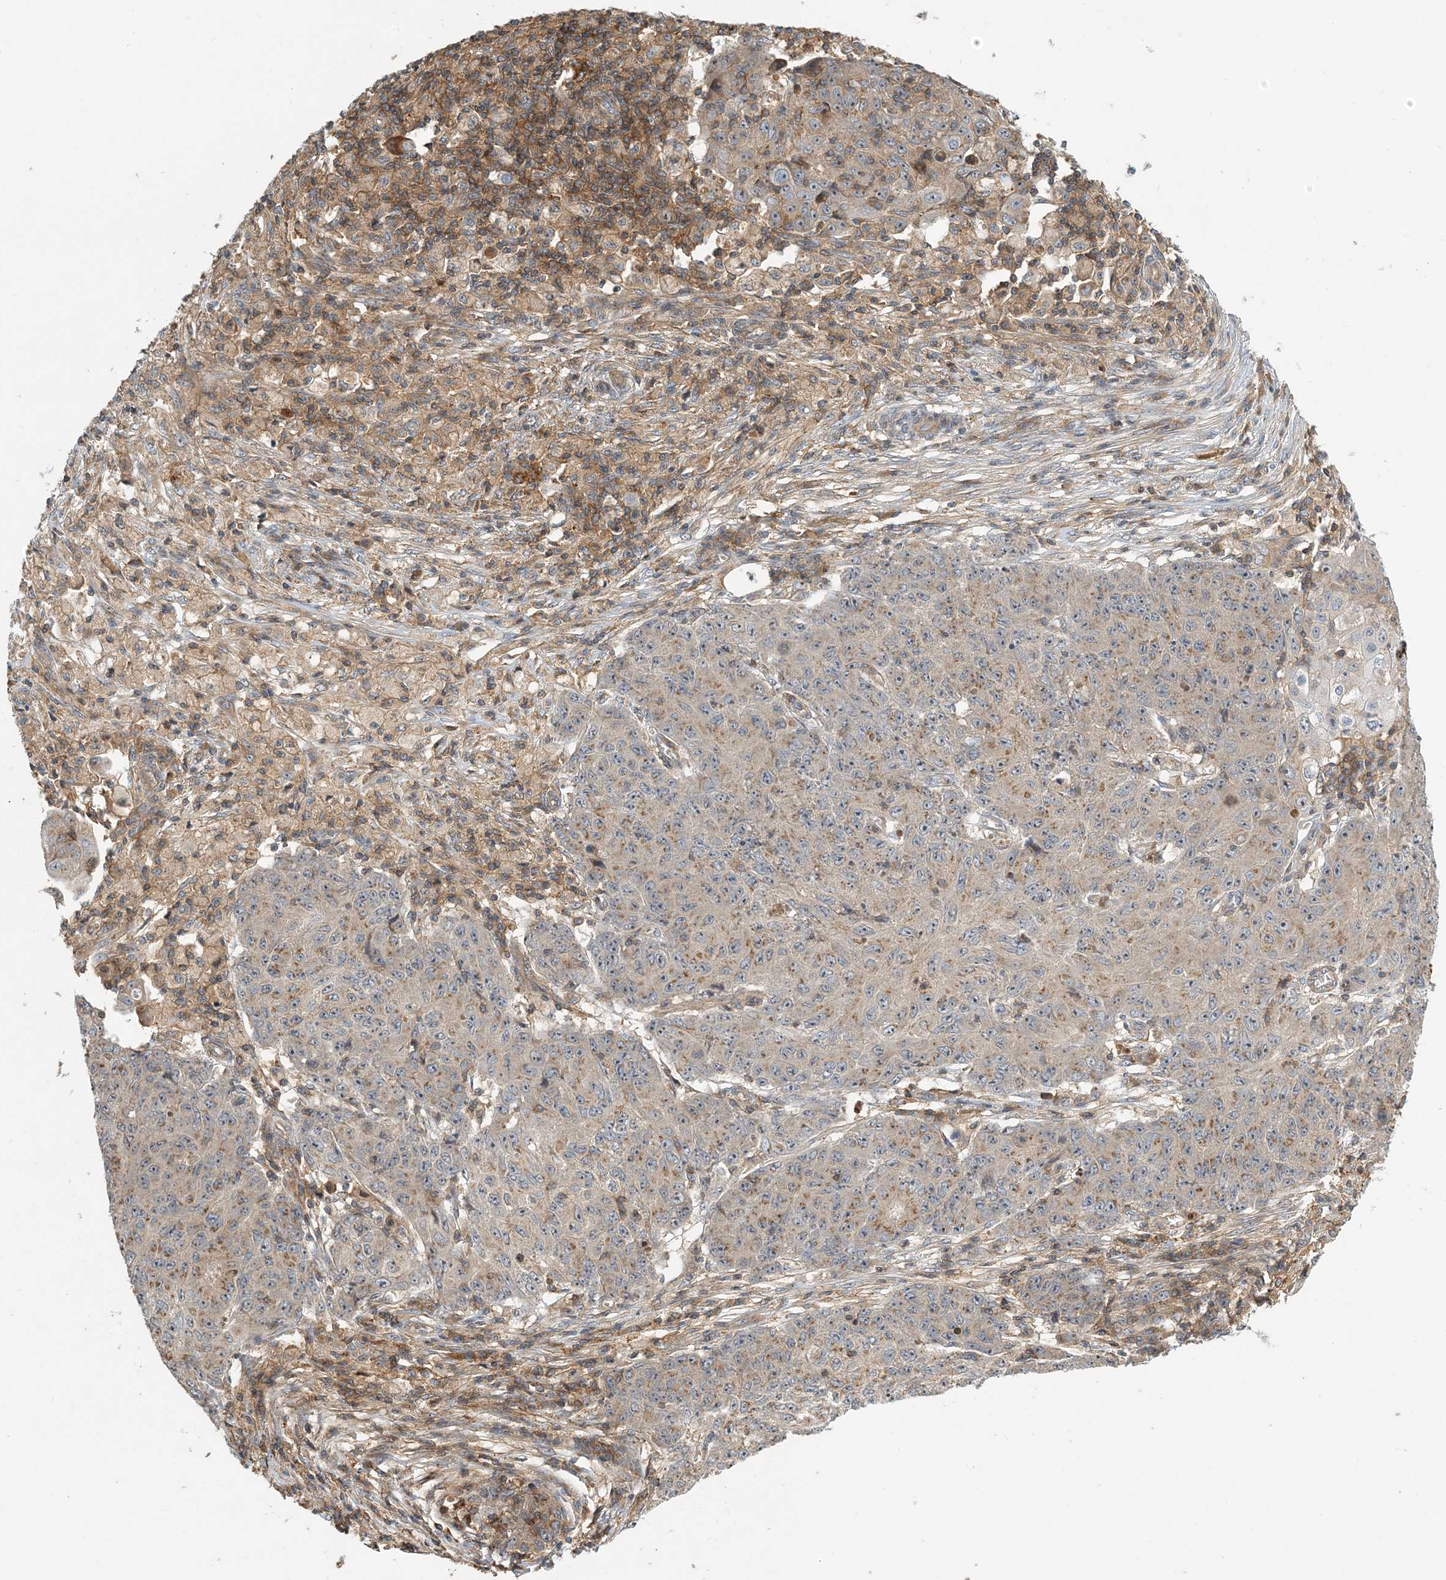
{"staining": {"intensity": "weak", "quantity": ">75%", "location": "cytoplasmic/membranous"}, "tissue": "ovarian cancer", "cell_type": "Tumor cells", "image_type": "cancer", "snomed": [{"axis": "morphology", "description": "Carcinoma, endometroid"}, {"axis": "topography", "description": "Ovary"}], "caption": "Immunohistochemistry (IHC) image of neoplastic tissue: endometroid carcinoma (ovarian) stained using immunohistochemistry displays low levels of weak protein expression localized specifically in the cytoplasmic/membranous of tumor cells, appearing as a cytoplasmic/membranous brown color.", "gene": "COLEC11", "patient": {"sex": "female", "age": 42}}